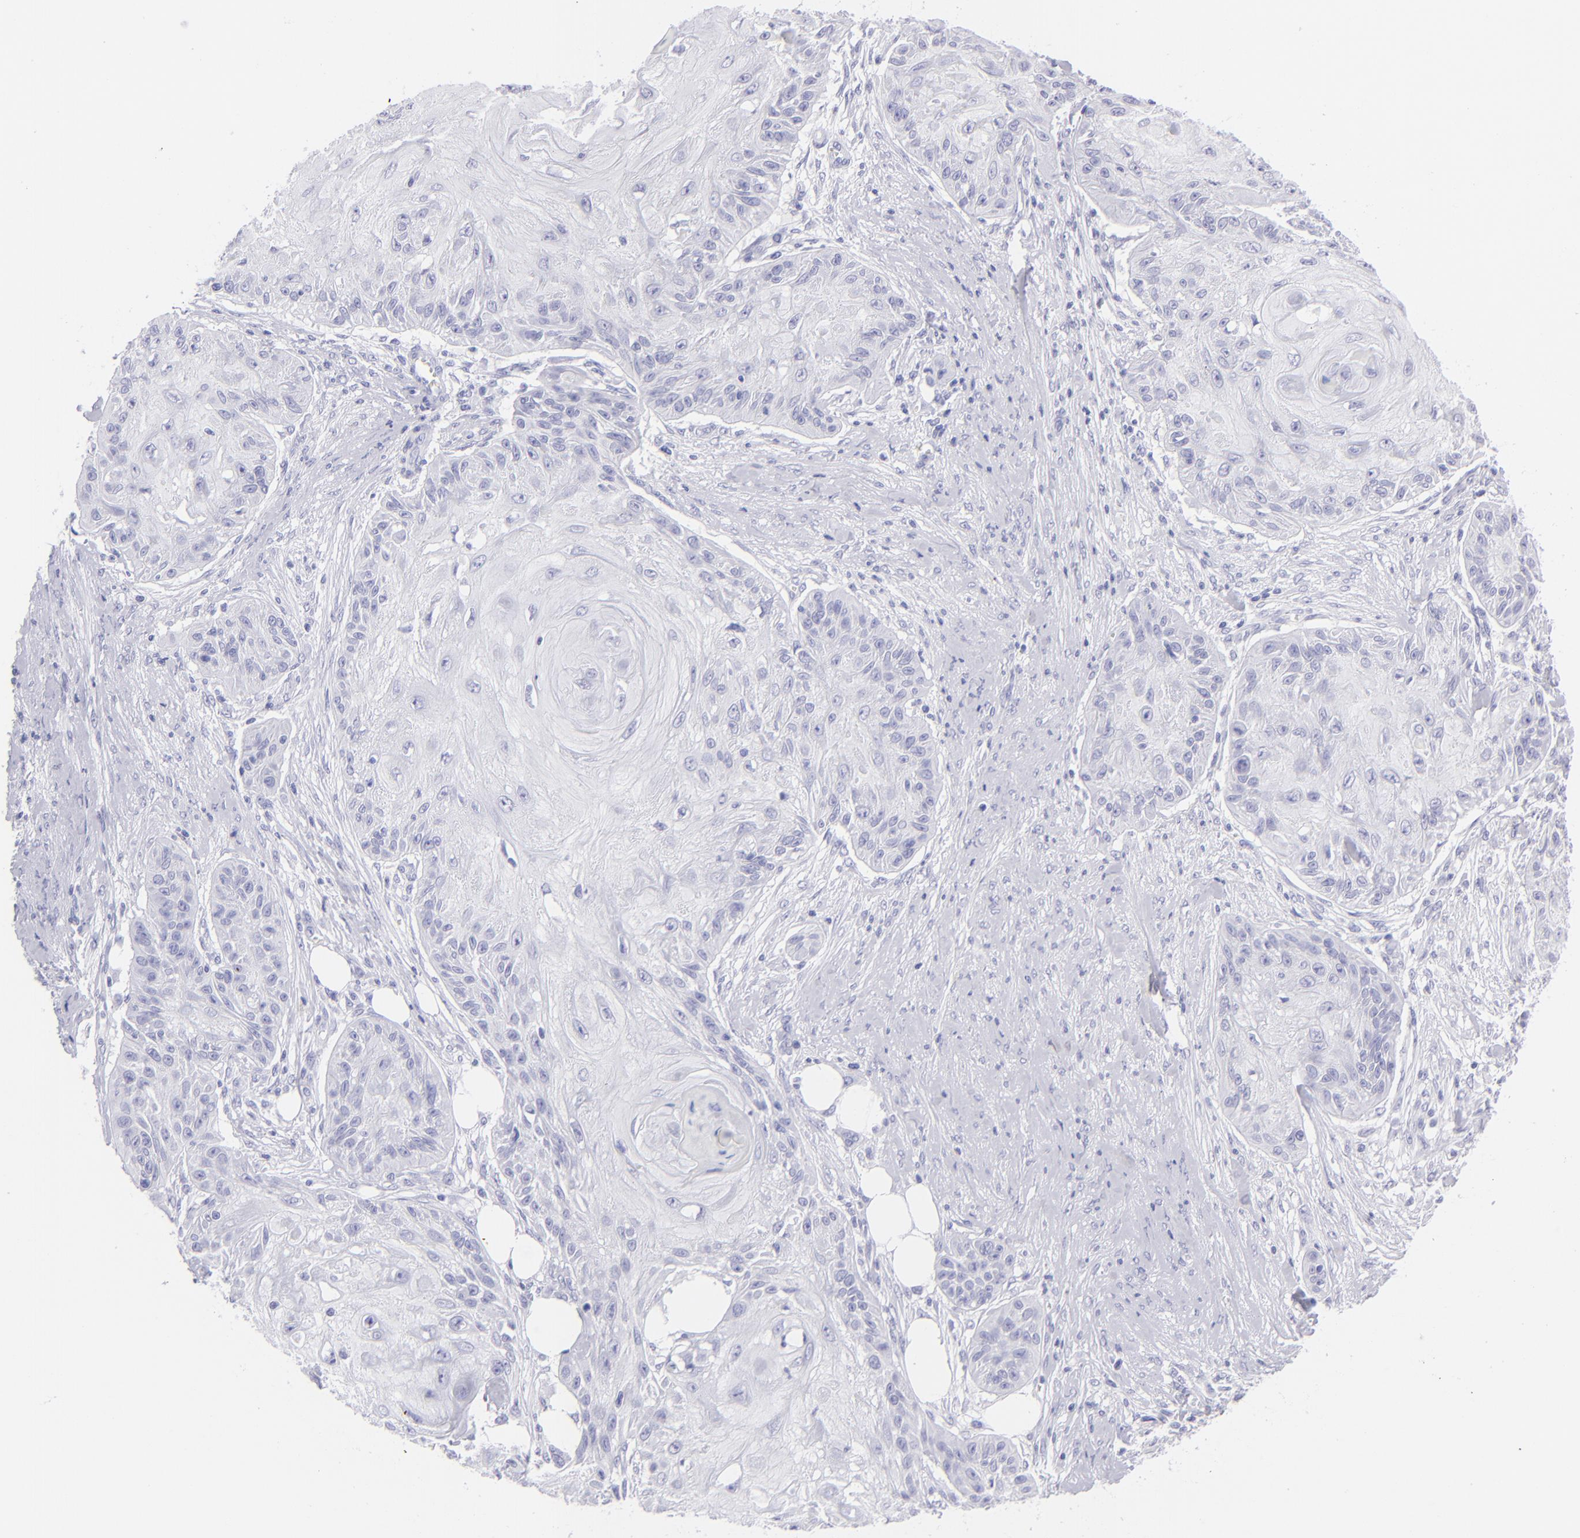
{"staining": {"intensity": "negative", "quantity": "none", "location": "none"}, "tissue": "skin cancer", "cell_type": "Tumor cells", "image_type": "cancer", "snomed": [{"axis": "morphology", "description": "Squamous cell carcinoma, NOS"}, {"axis": "topography", "description": "Skin"}], "caption": "DAB immunohistochemical staining of human skin squamous cell carcinoma demonstrates no significant expression in tumor cells.", "gene": "SLC1A2", "patient": {"sex": "female", "age": 88}}